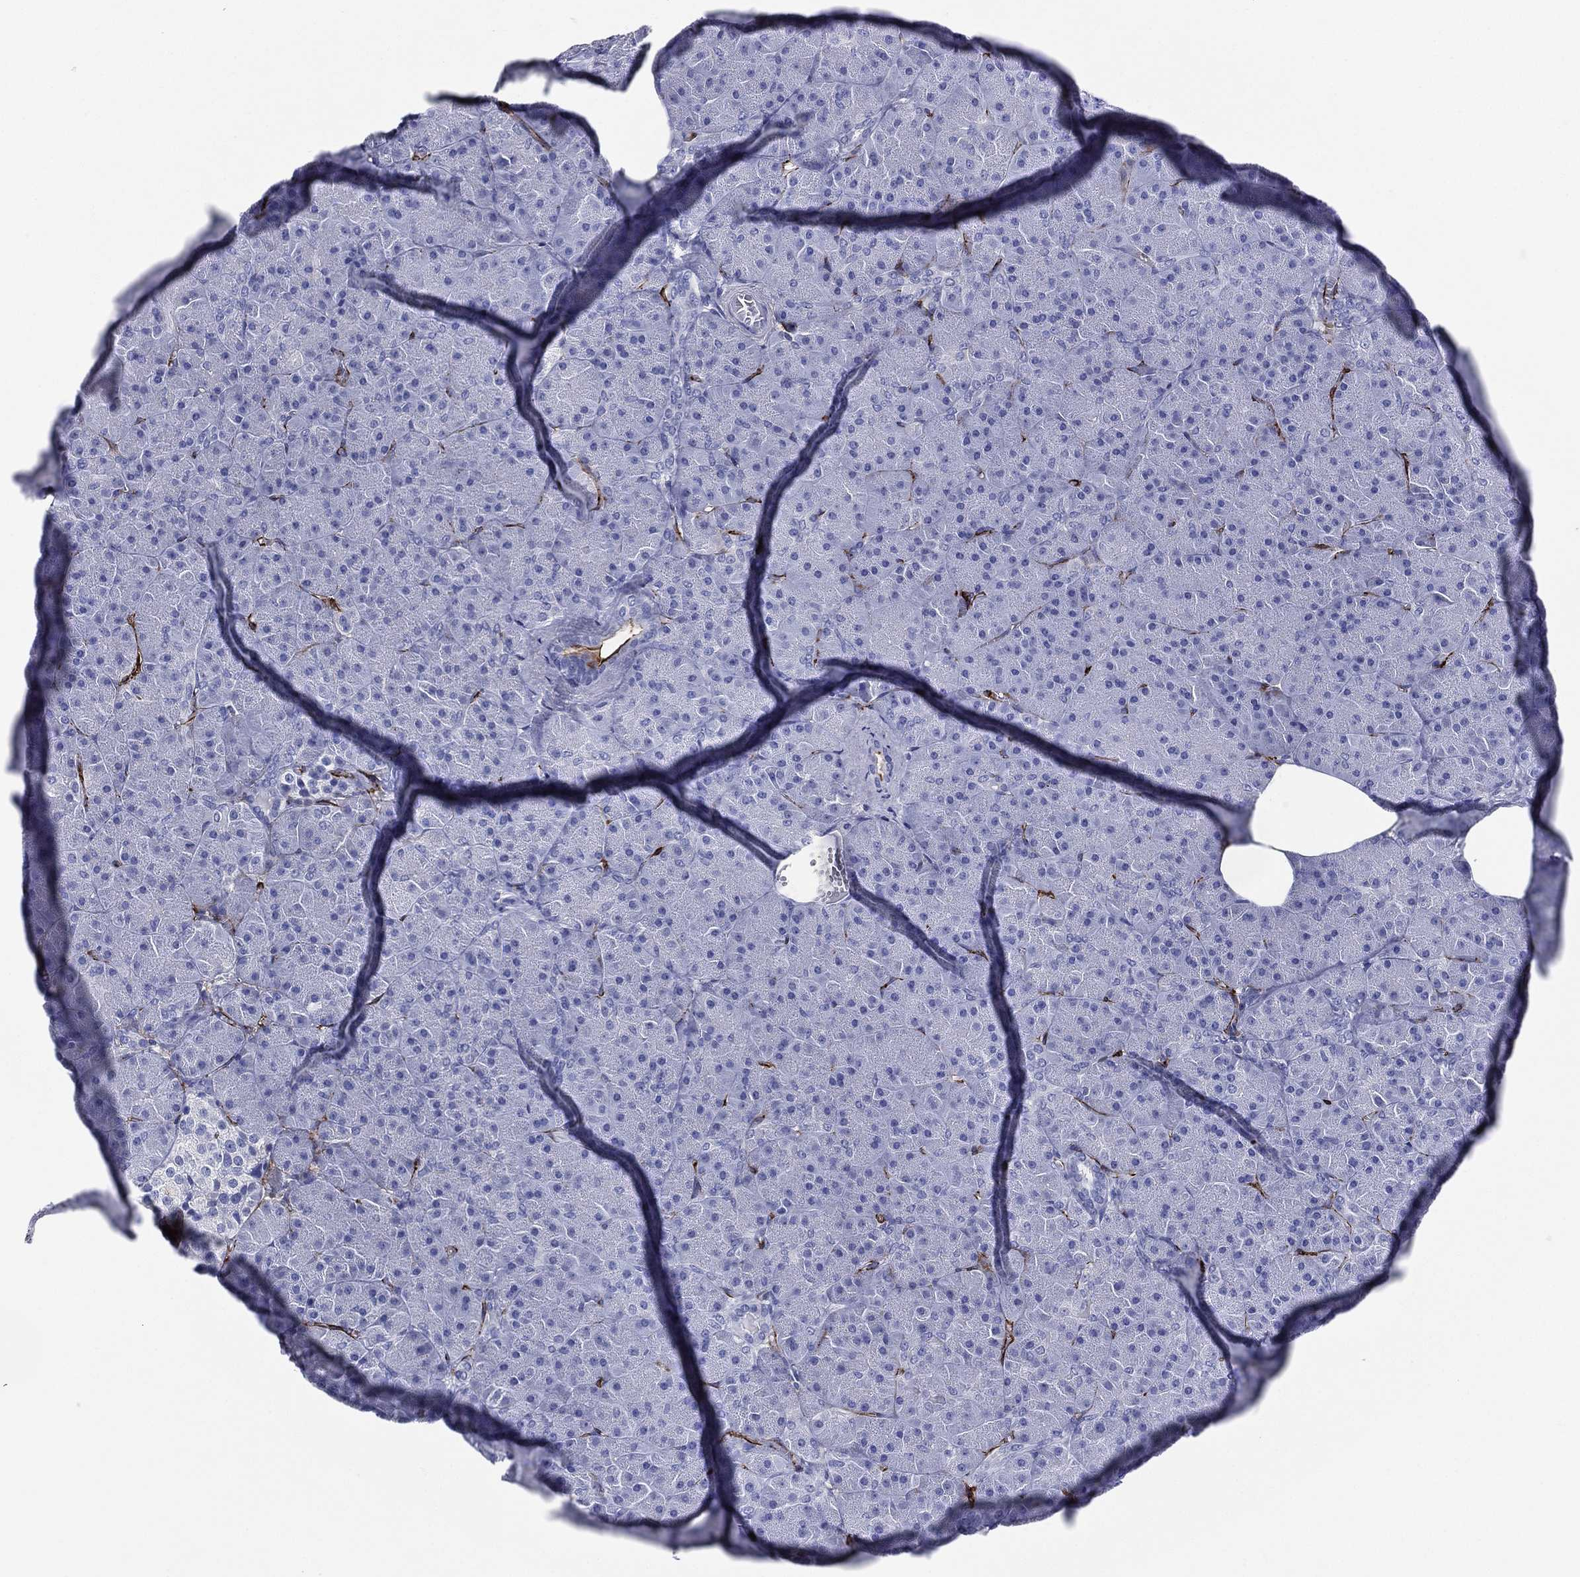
{"staining": {"intensity": "strong", "quantity": "<25%", "location": "cytoplasmic/membranous"}, "tissue": "pancreas", "cell_type": "Exocrine glandular cells", "image_type": "normal", "snomed": [{"axis": "morphology", "description": "Normal tissue, NOS"}, {"axis": "topography", "description": "Pancreas"}], "caption": "Immunohistochemical staining of unremarkable human pancreas displays medium levels of strong cytoplasmic/membranous expression in about <25% of exocrine glandular cells. (Stains: DAB in brown, nuclei in blue, Microscopy: brightfield microscopy at high magnification).", "gene": "ACE2", "patient": {"sex": "male", "age": 61}}